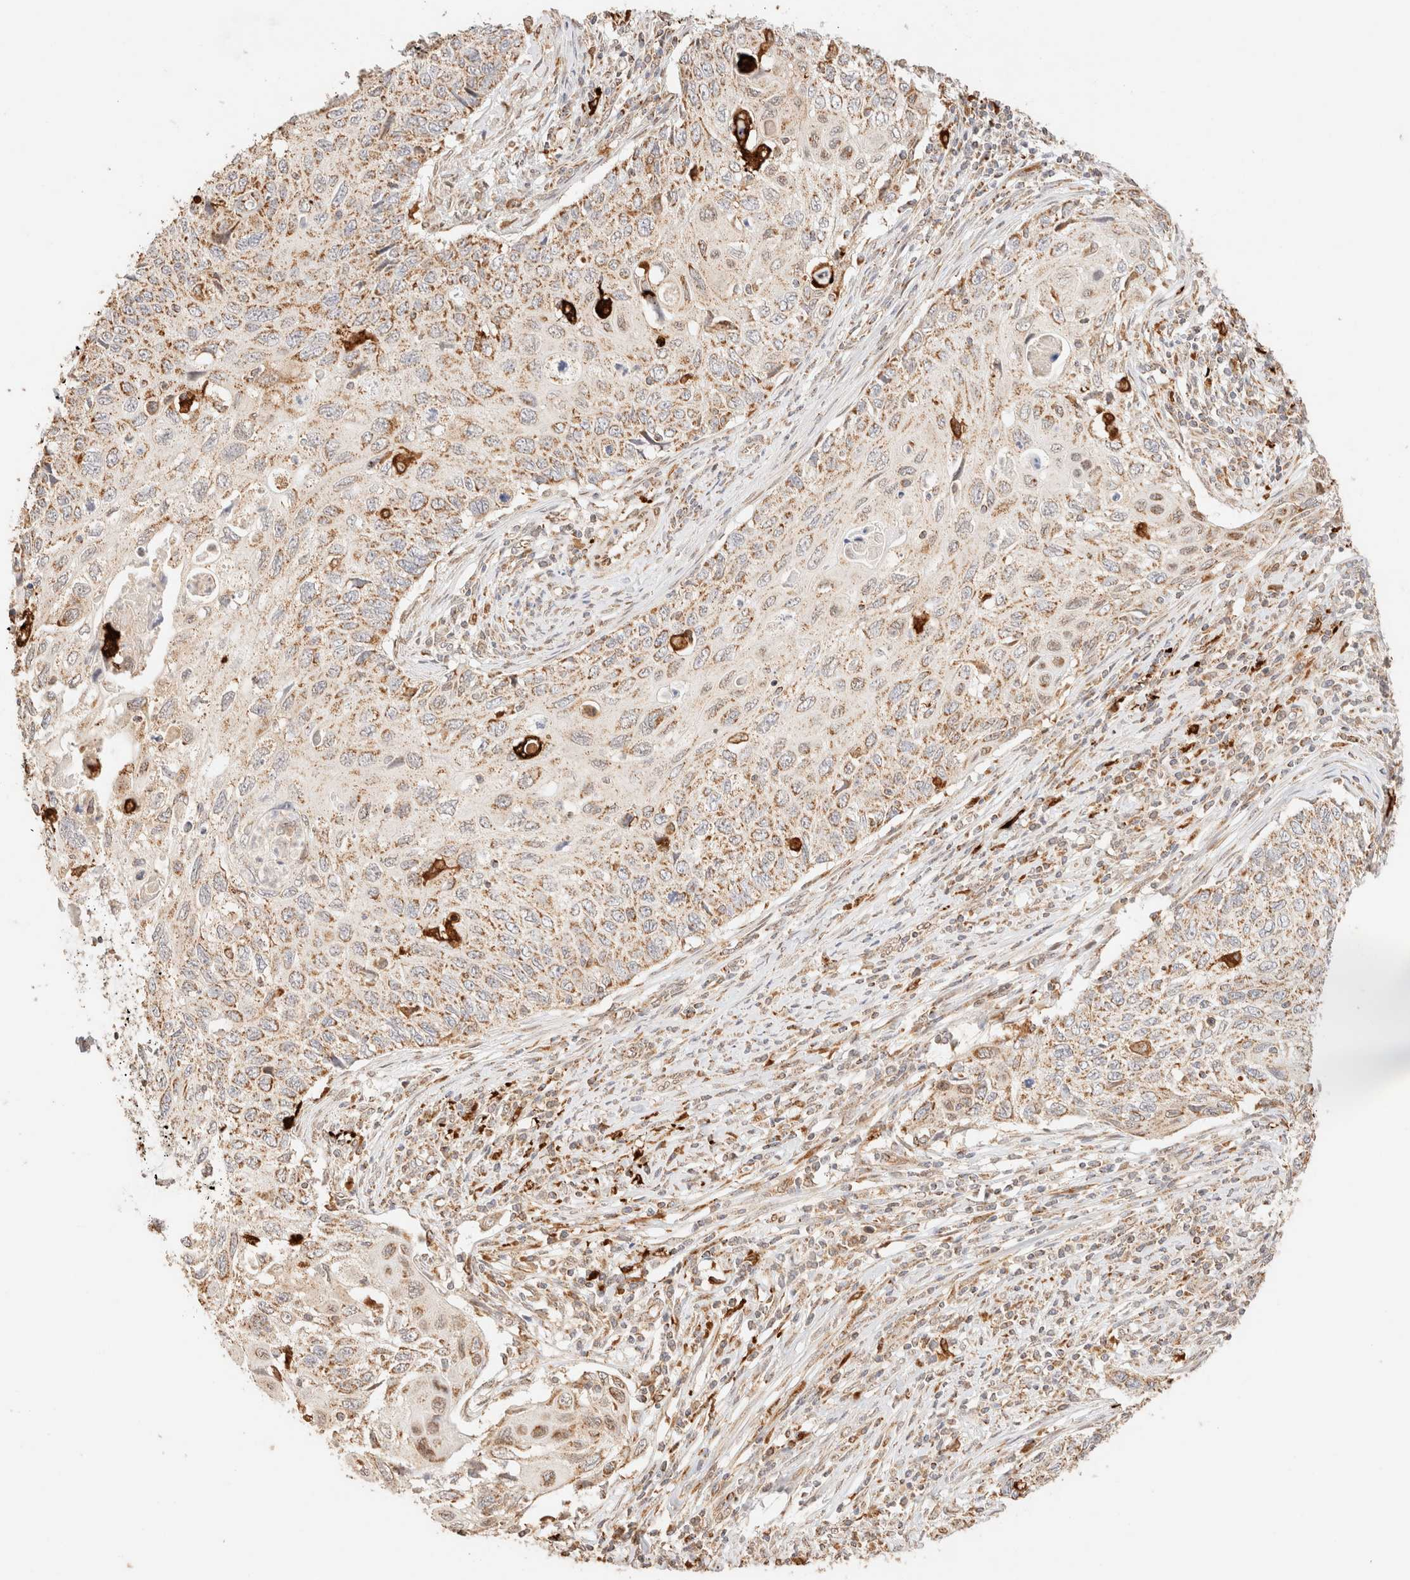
{"staining": {"intensity": "weak", "quantity": ">75%", "location": "cytoplasmic/membranous"}, "tissue": "cervical cancer", "cell_type": "Tumor cells", "image_type": "cancer", "snomed": [{"axis": "morphology", "description": "Squamous cell carcinoma, NOS"}, {"axis": "topography", "description": "Cervix"}], "caption": "Protein staining of cervical cancer (squamous cell carcinoma) tissue exhibits weak cytoplasmic/membranous expression in about >75% of tumor cells.", "gene": "TACO1", "patient": {"sex": "female", "age": 70}}